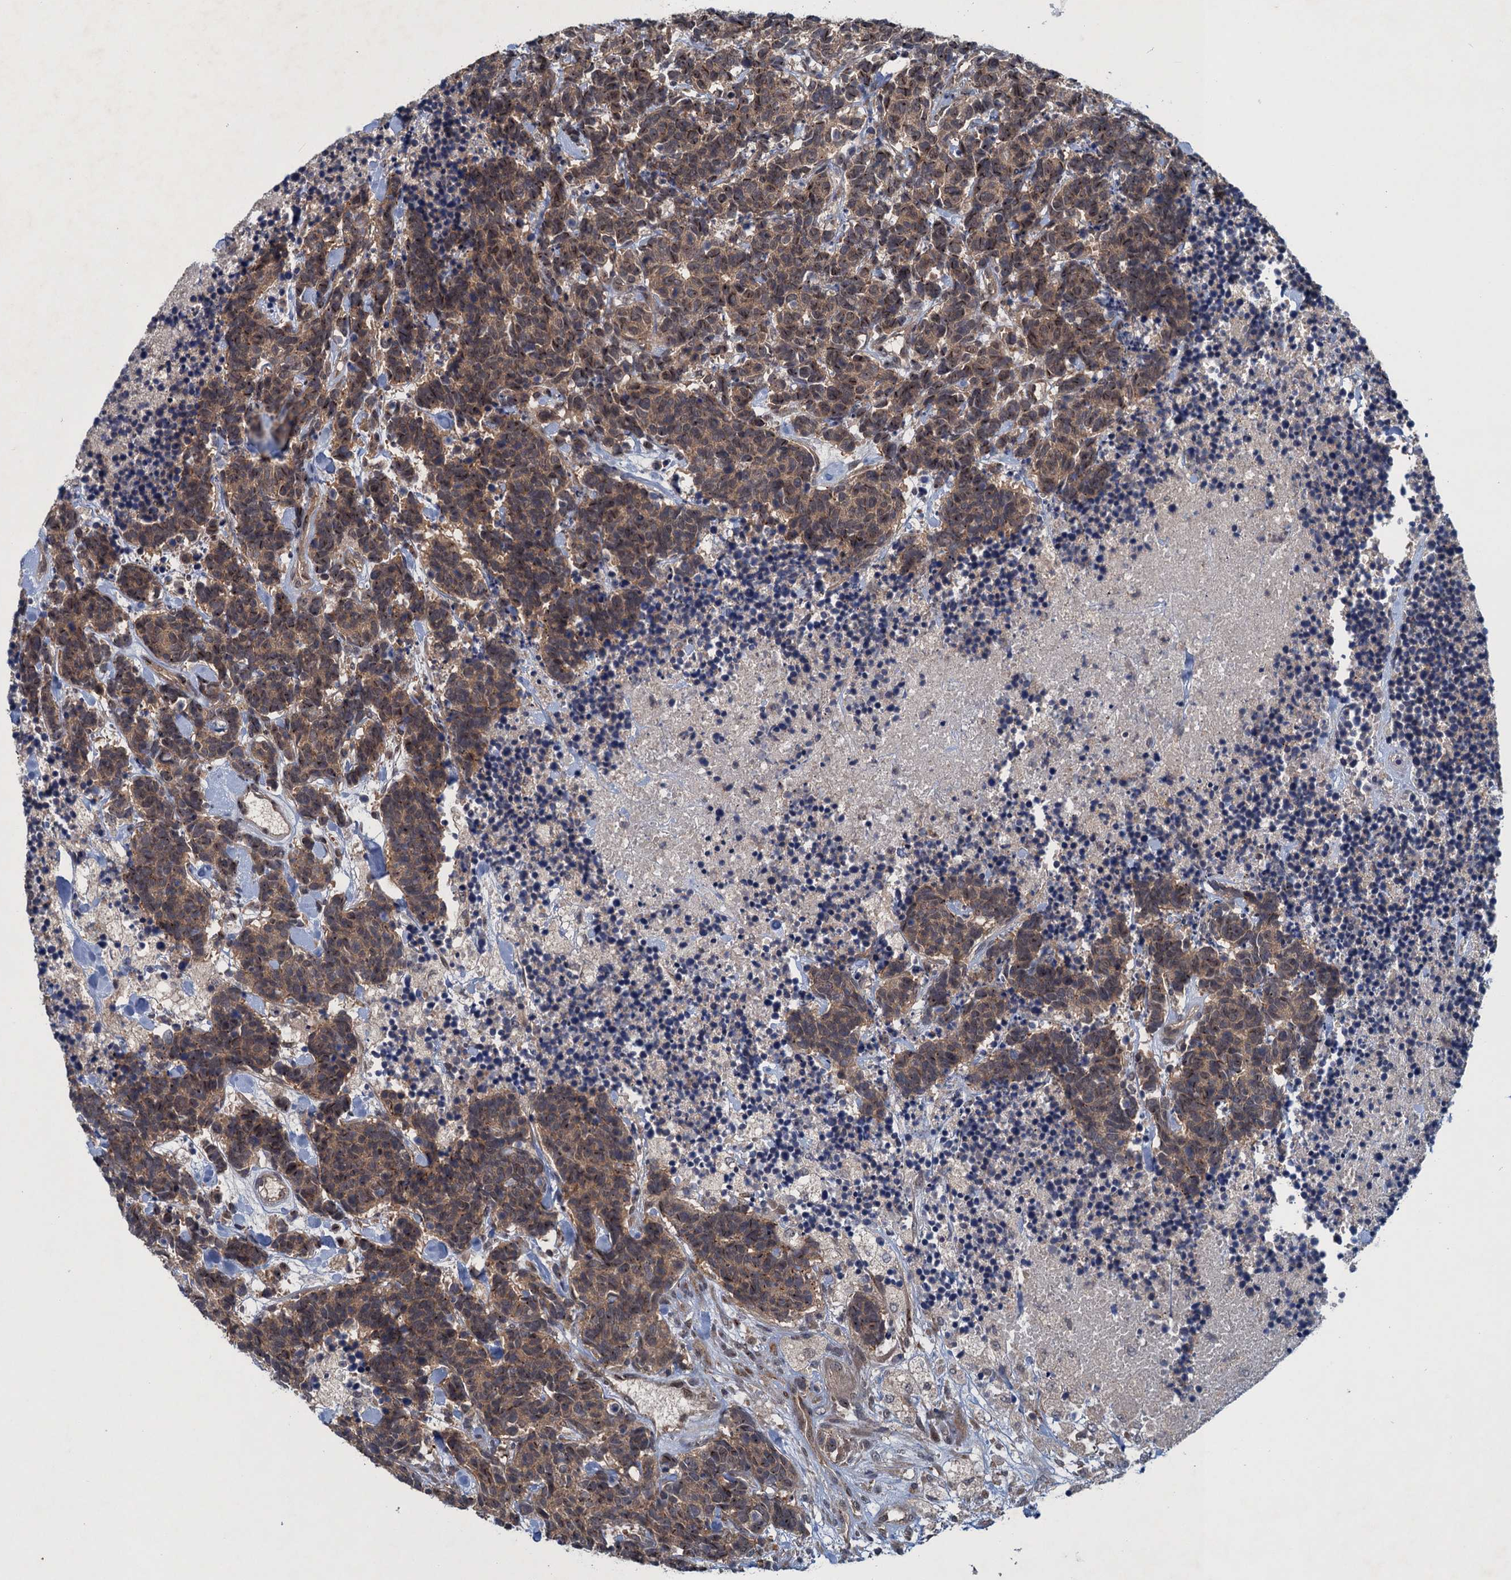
{"staining": {"intensity": "moderate", "quantity": ">75%", "location": "cytoplasmic/membranous"}, "tissue": "carcinoid", "cell_type": "Tumor cells", "image_type": "cancer", "snomed": [{"axis": "morphology", "description": "Carcinoma, NOS"}, {"axis": "morphology", "description": "Carcinoid, malignant, NOS"}, {"axis": "topography", "description": "Prostate"}], "caption": "Carcinoid tissue shows moderate cytoplasmic/membranous staining in approximately >75% of tumor cells, visualized by immunohistochemistry. (DAB IHC with brightfield microscopy, high magnification).", "gene": "RNF165", "patient": {"sex": "male", "age": 57}}